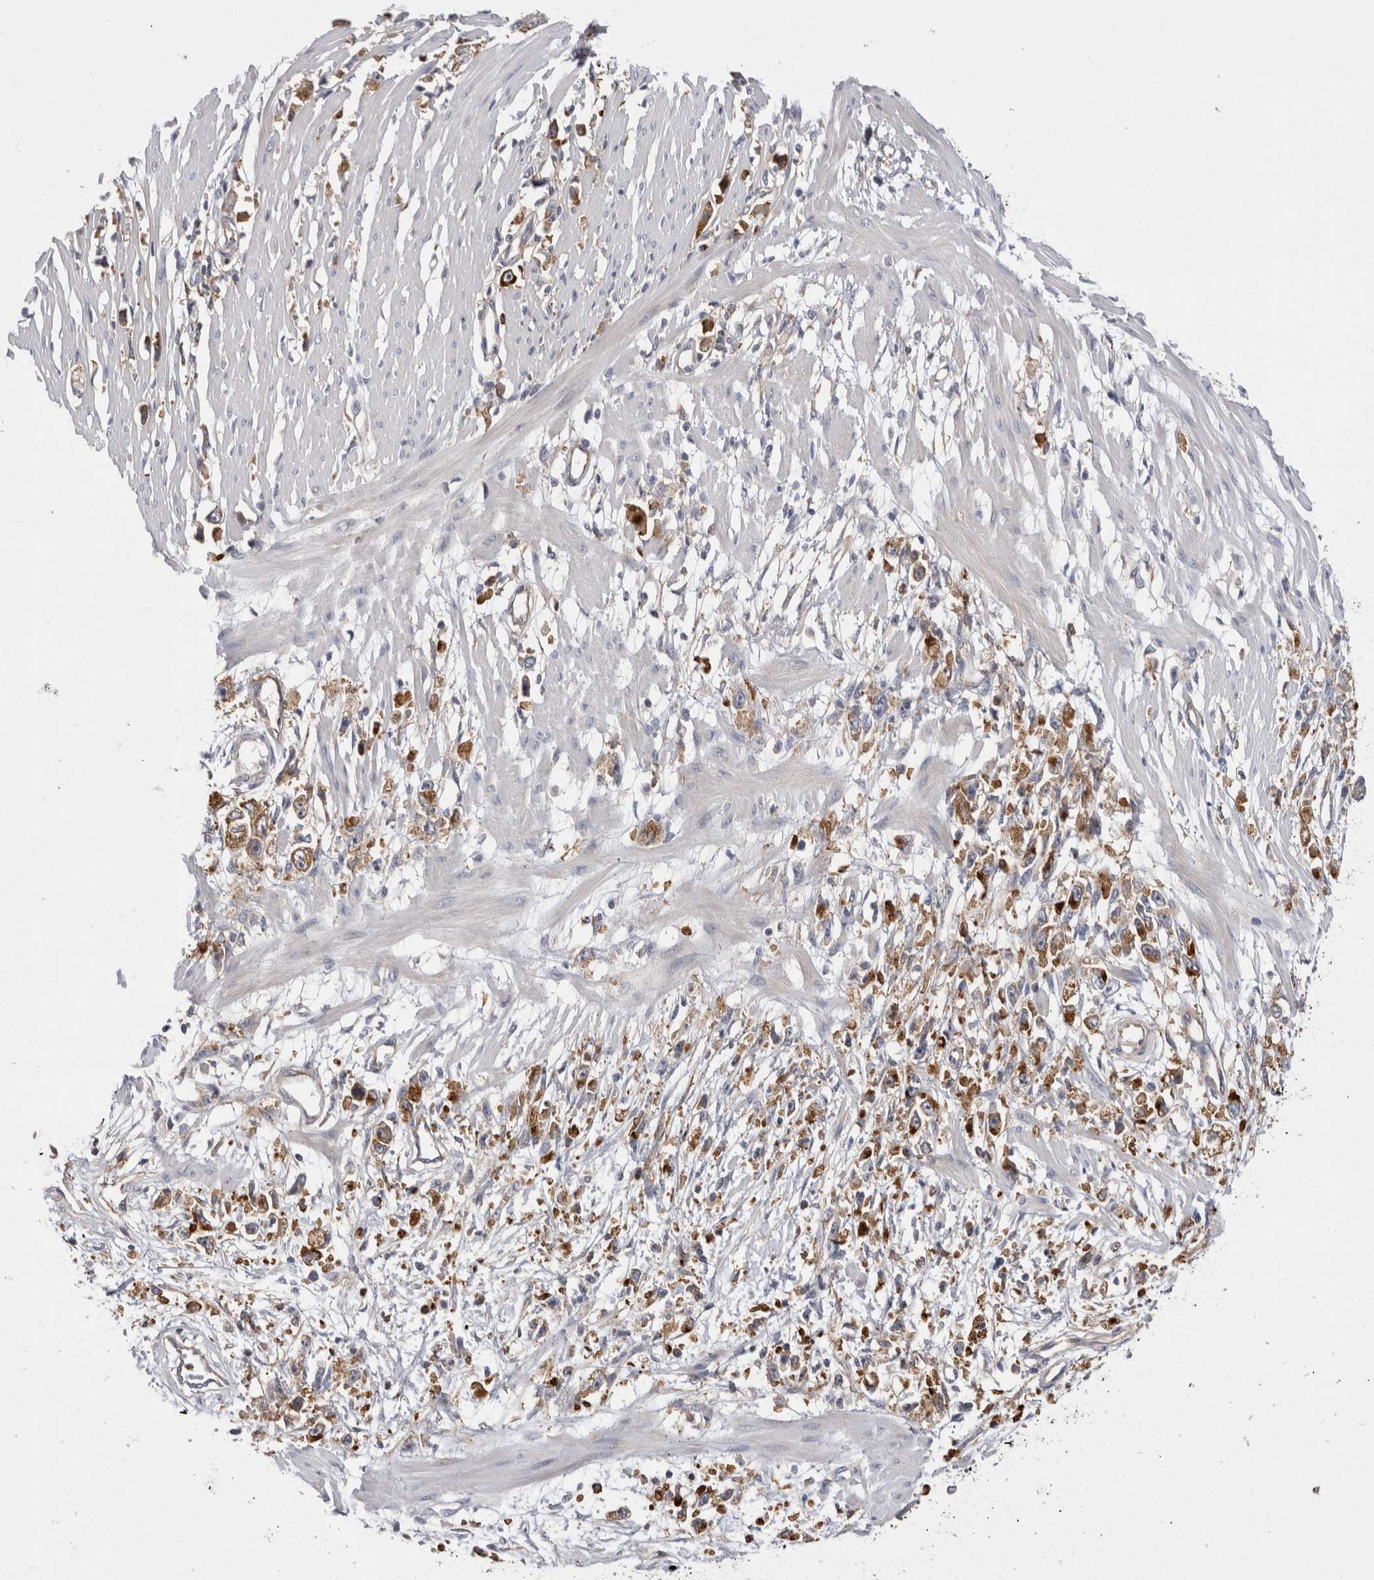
{"staining": {"intensity": "moderate", "quantity": ">75%", "location": "cytoplasmic/membranous"}, "tissue": "stomach cancer", "cell_type": "Tumor cells", "image_type": "cancer", "snomed": [{"axis": "morphology", "description": "Adenocarcinoma, NOS"}, {"axis": "topography", "description": "Stomach"}], "caption": "Human adenocarcinoma (stomach) stained with a brown dye demonstrates moderate cytoplasmic/membranous positive expression in approximately >75% of tumor cells.", "gene": "RAB11FIP1", "patient": {"sex": "female", "age": 59}}